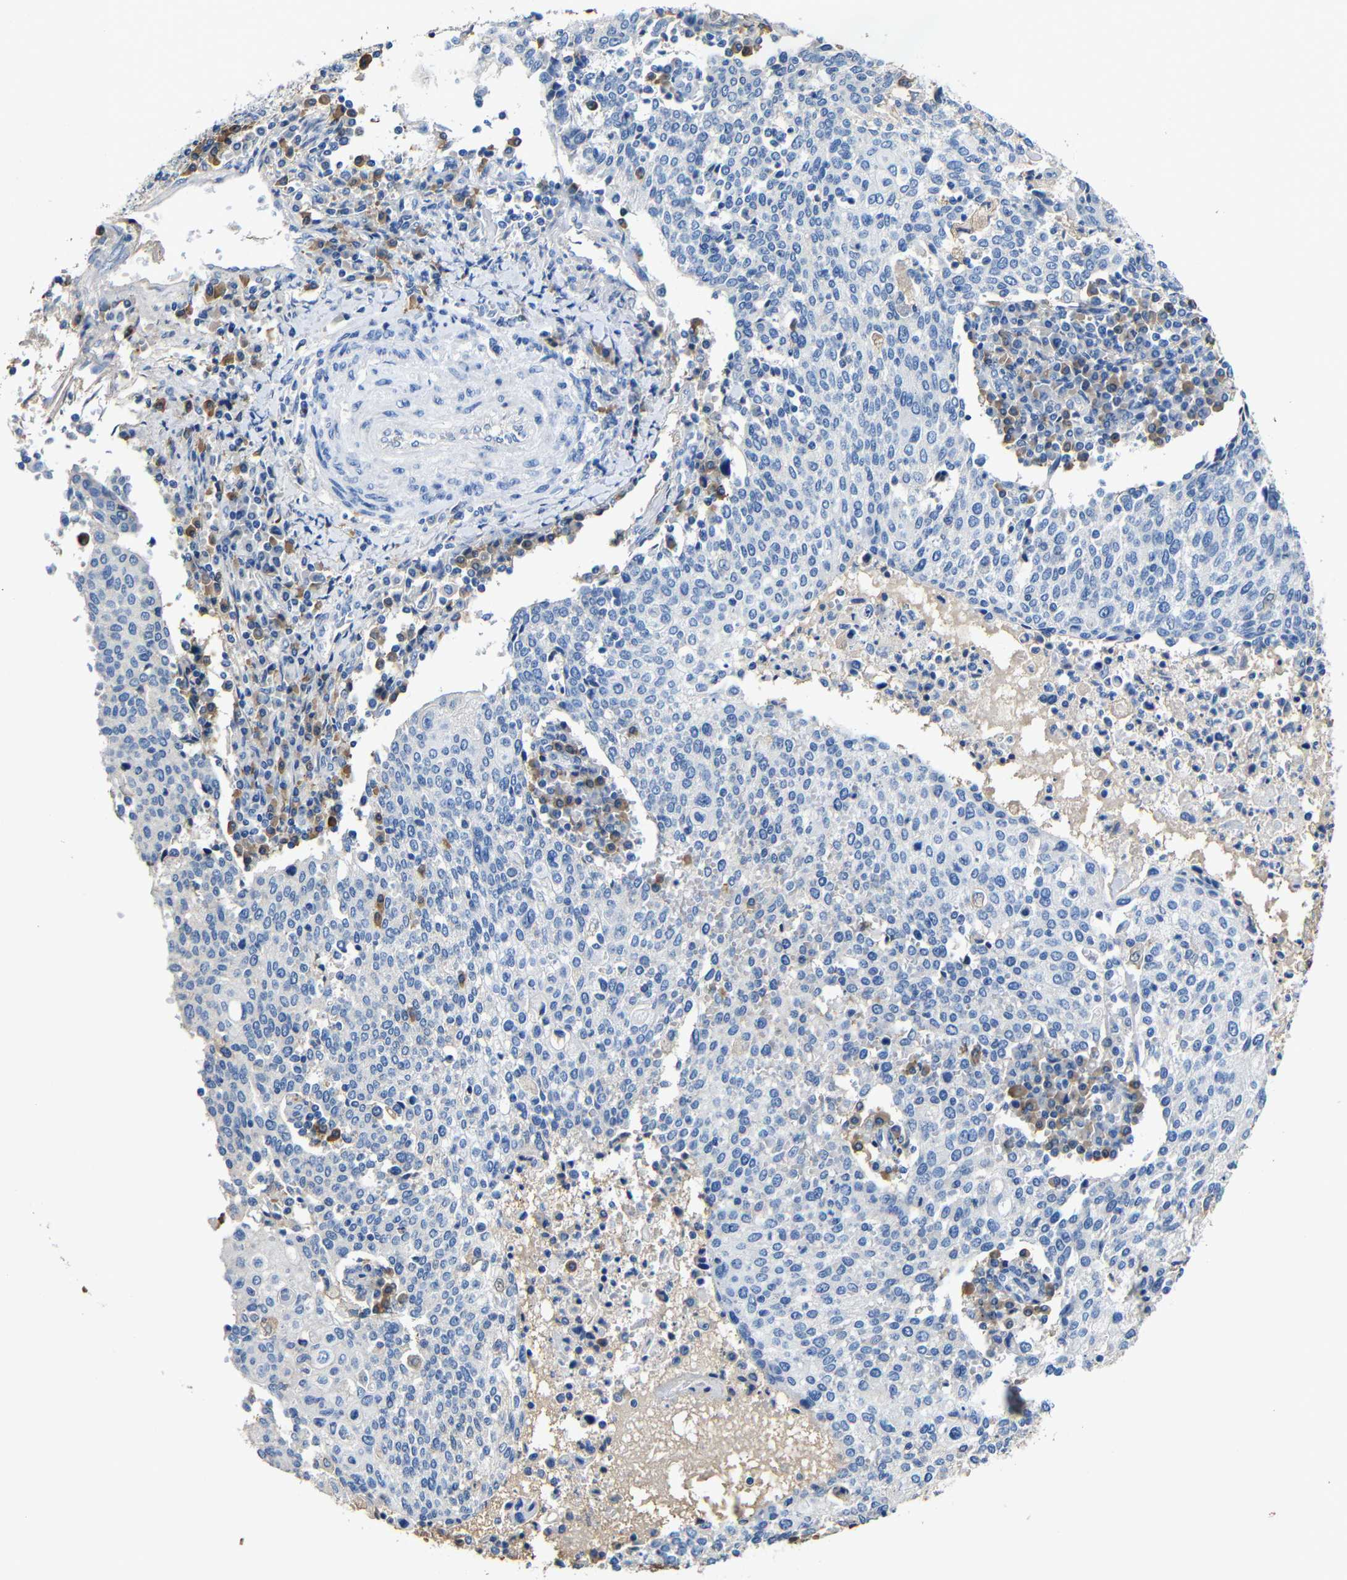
{"staining": {"intensity": "negative", "quantity": "none", "location": "none"}, "tissue": "cervical cancer", "cell_type": "Tumor cells", "image_type": "cancer", "snomed": [{"axis": "morphology", "description": "Squamous cell carcinoma, NOS"}, {"axis": "topography", "description": "Cervix"}], "caption": "An IHC photomicrograph of cervical squamous cell carcinoma is shown. There is no staining in tumor cells of cervical squamous cell carcinoma. Brightfield microscopy of immunohistochemistry (IHC) stained with DAB (brown) and hematoxylin (blue), captured at high magnification.", "gene": "ACKR2", "patient": {"sex": "female", "age": 40}}